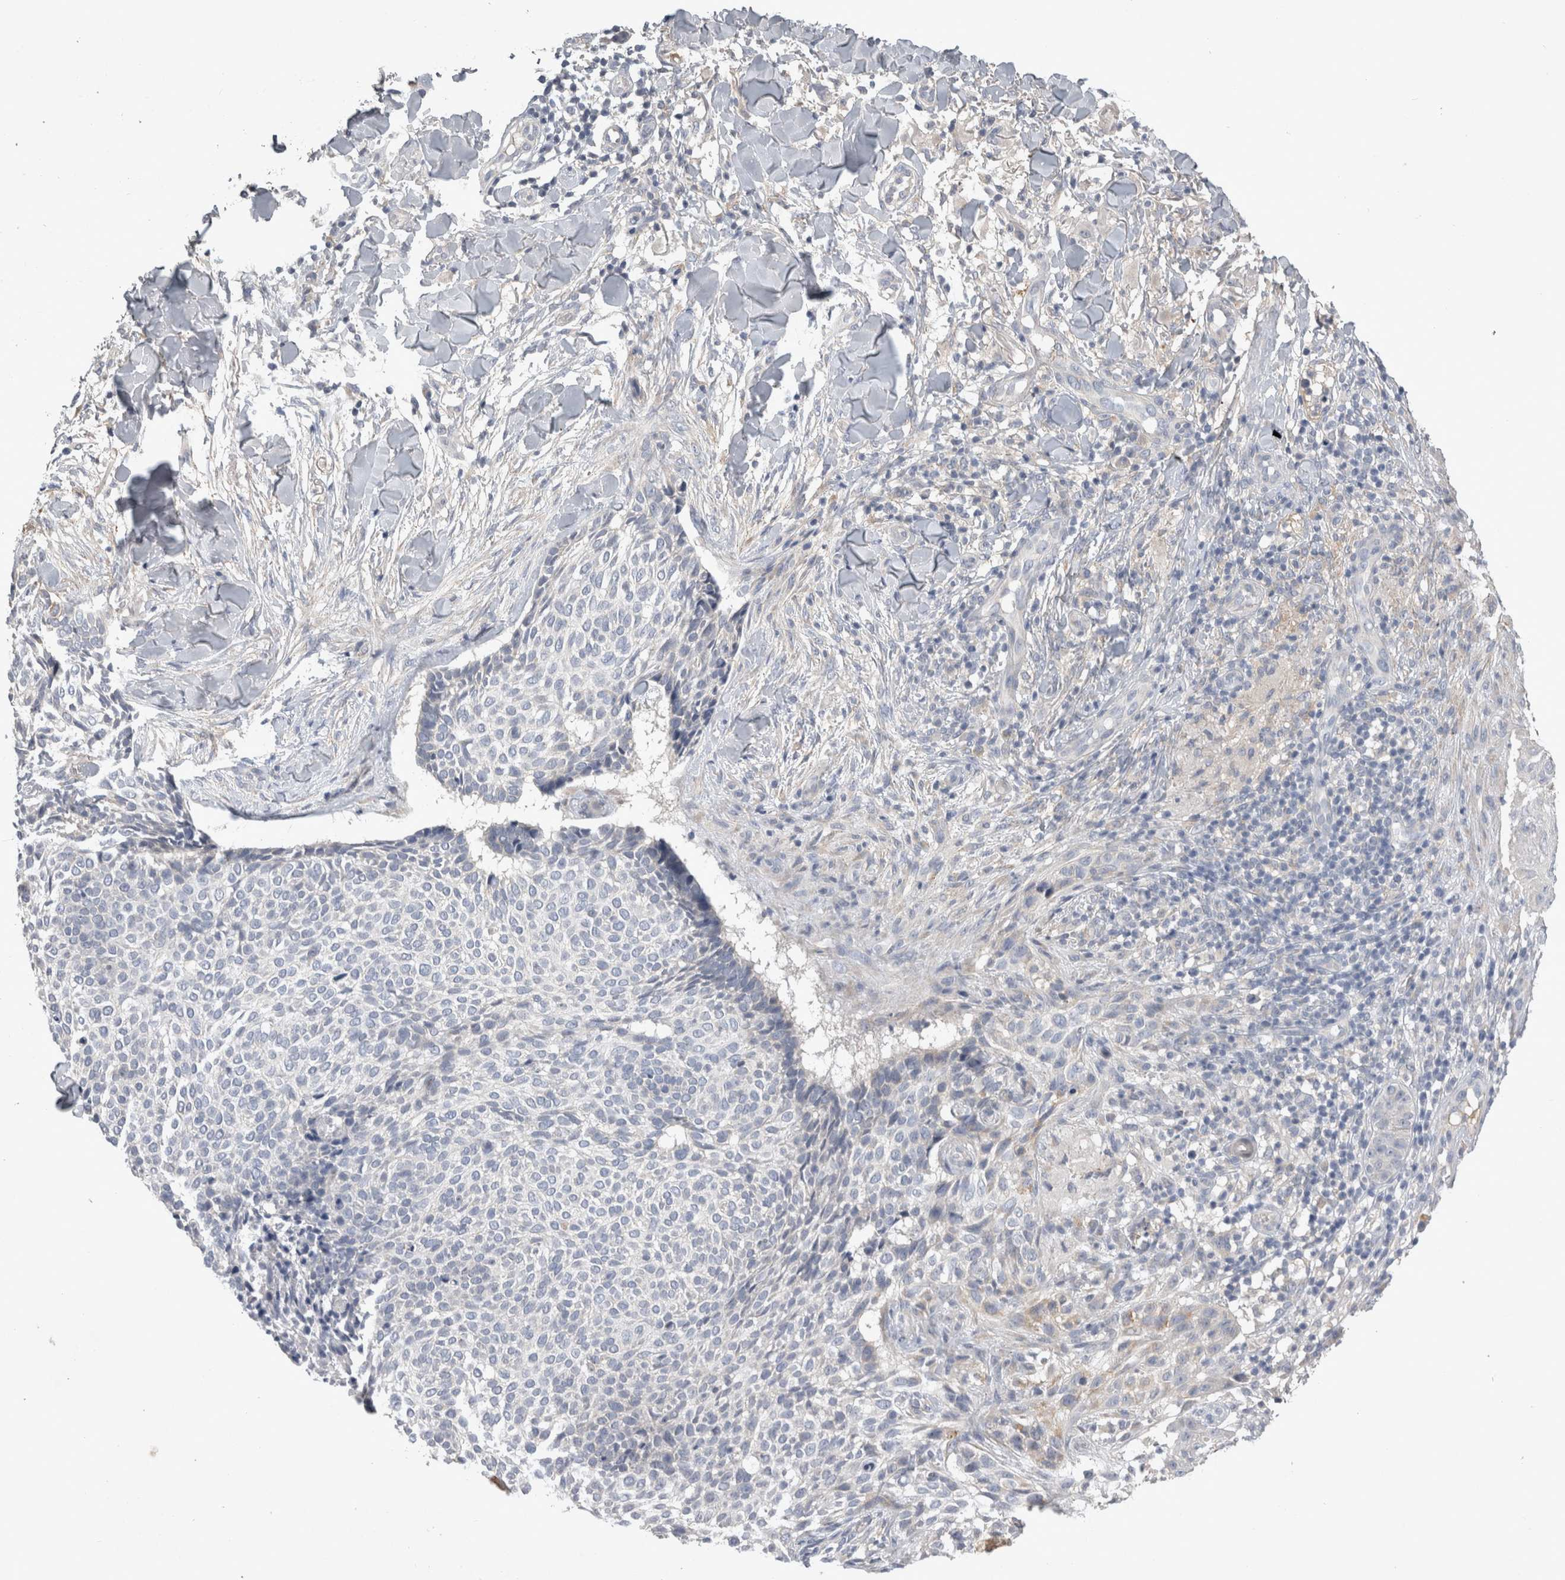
{"staining": {"intensity": "negative", "quantity": "none", "location": "none"}, "tissue": "skin cancer", "cell_type": "Tumor cells", "image_type": "cancer", "snomed": [{"axis": "morphology", "description": "Normal tissue, NOS"}, {"axis": "morphology", "description": "Basal cell carcinoma"}, {"axis": "topography", "description": "Skin"}], "caption": "This is a micrograph of IHC staining of skin basal cell carcinoma, which shows no expression in tumor cells. (Stains: DAB (3,3'-diaminobenzidine) immunohistochemistry with hematoxylin counter stain, Microscopy: brightfield microscopy at high magnification).", "gene": "SLC22A11", "patient": {"sex": "male", "age": 67}}